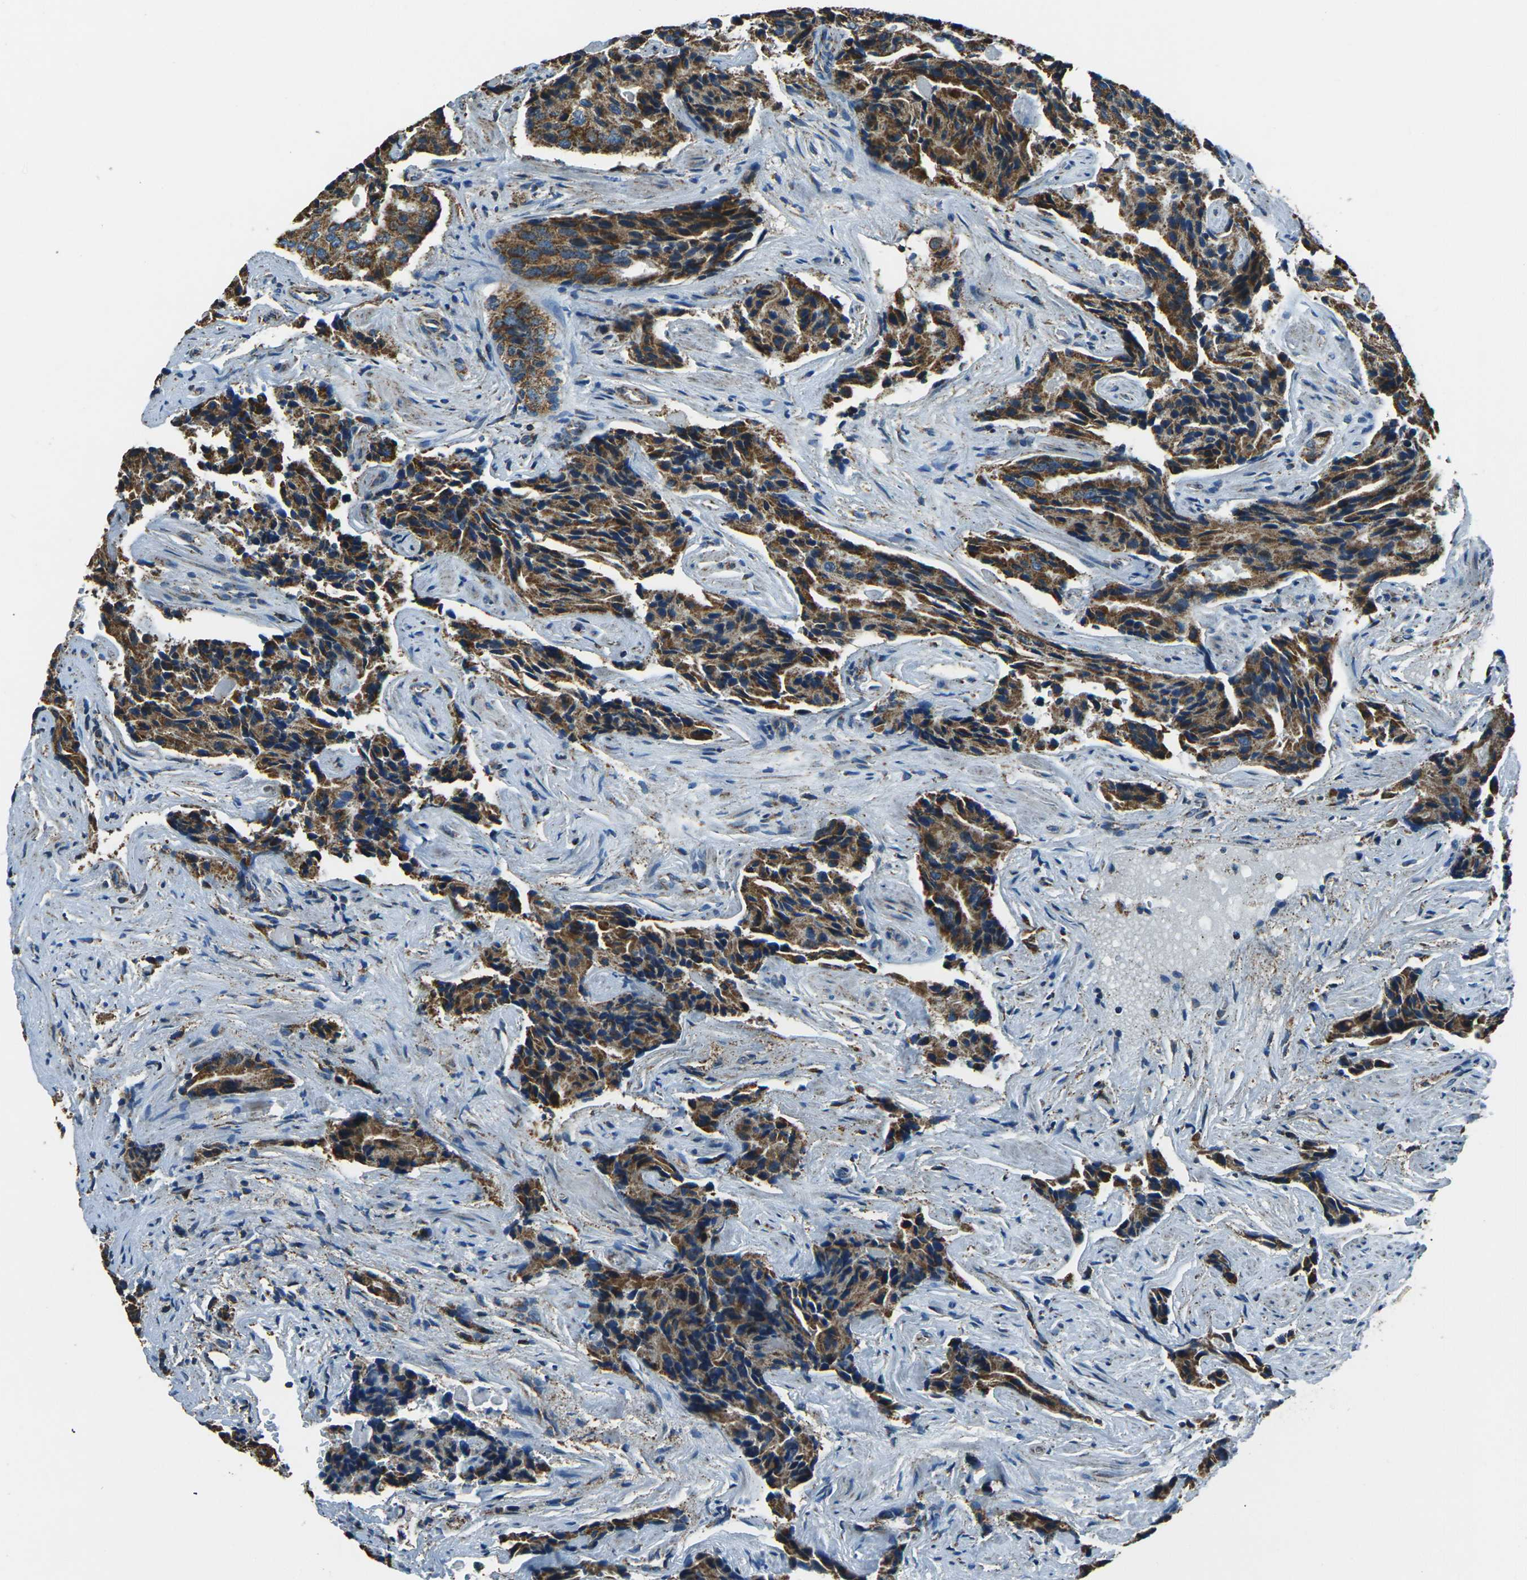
{"staining": {"intensity": "strong", "quantity": ">75%", "location": "cytoplasmic/membranous"}, "tissue": "prostate cancer", "cell_type": "Tumor cells", "image_type": "cancer", "snomed": [{"axis": "morphology", "description": "Adenocarcinoma, High grade"}, {"axis": "topography", "description": "Prostate"}], "caption": "Human prostate cancer stained with a protein marker shows strong staining in tumor cells.", "gene": "IRF3", "patient": {"sex": "male", "age": 58}}